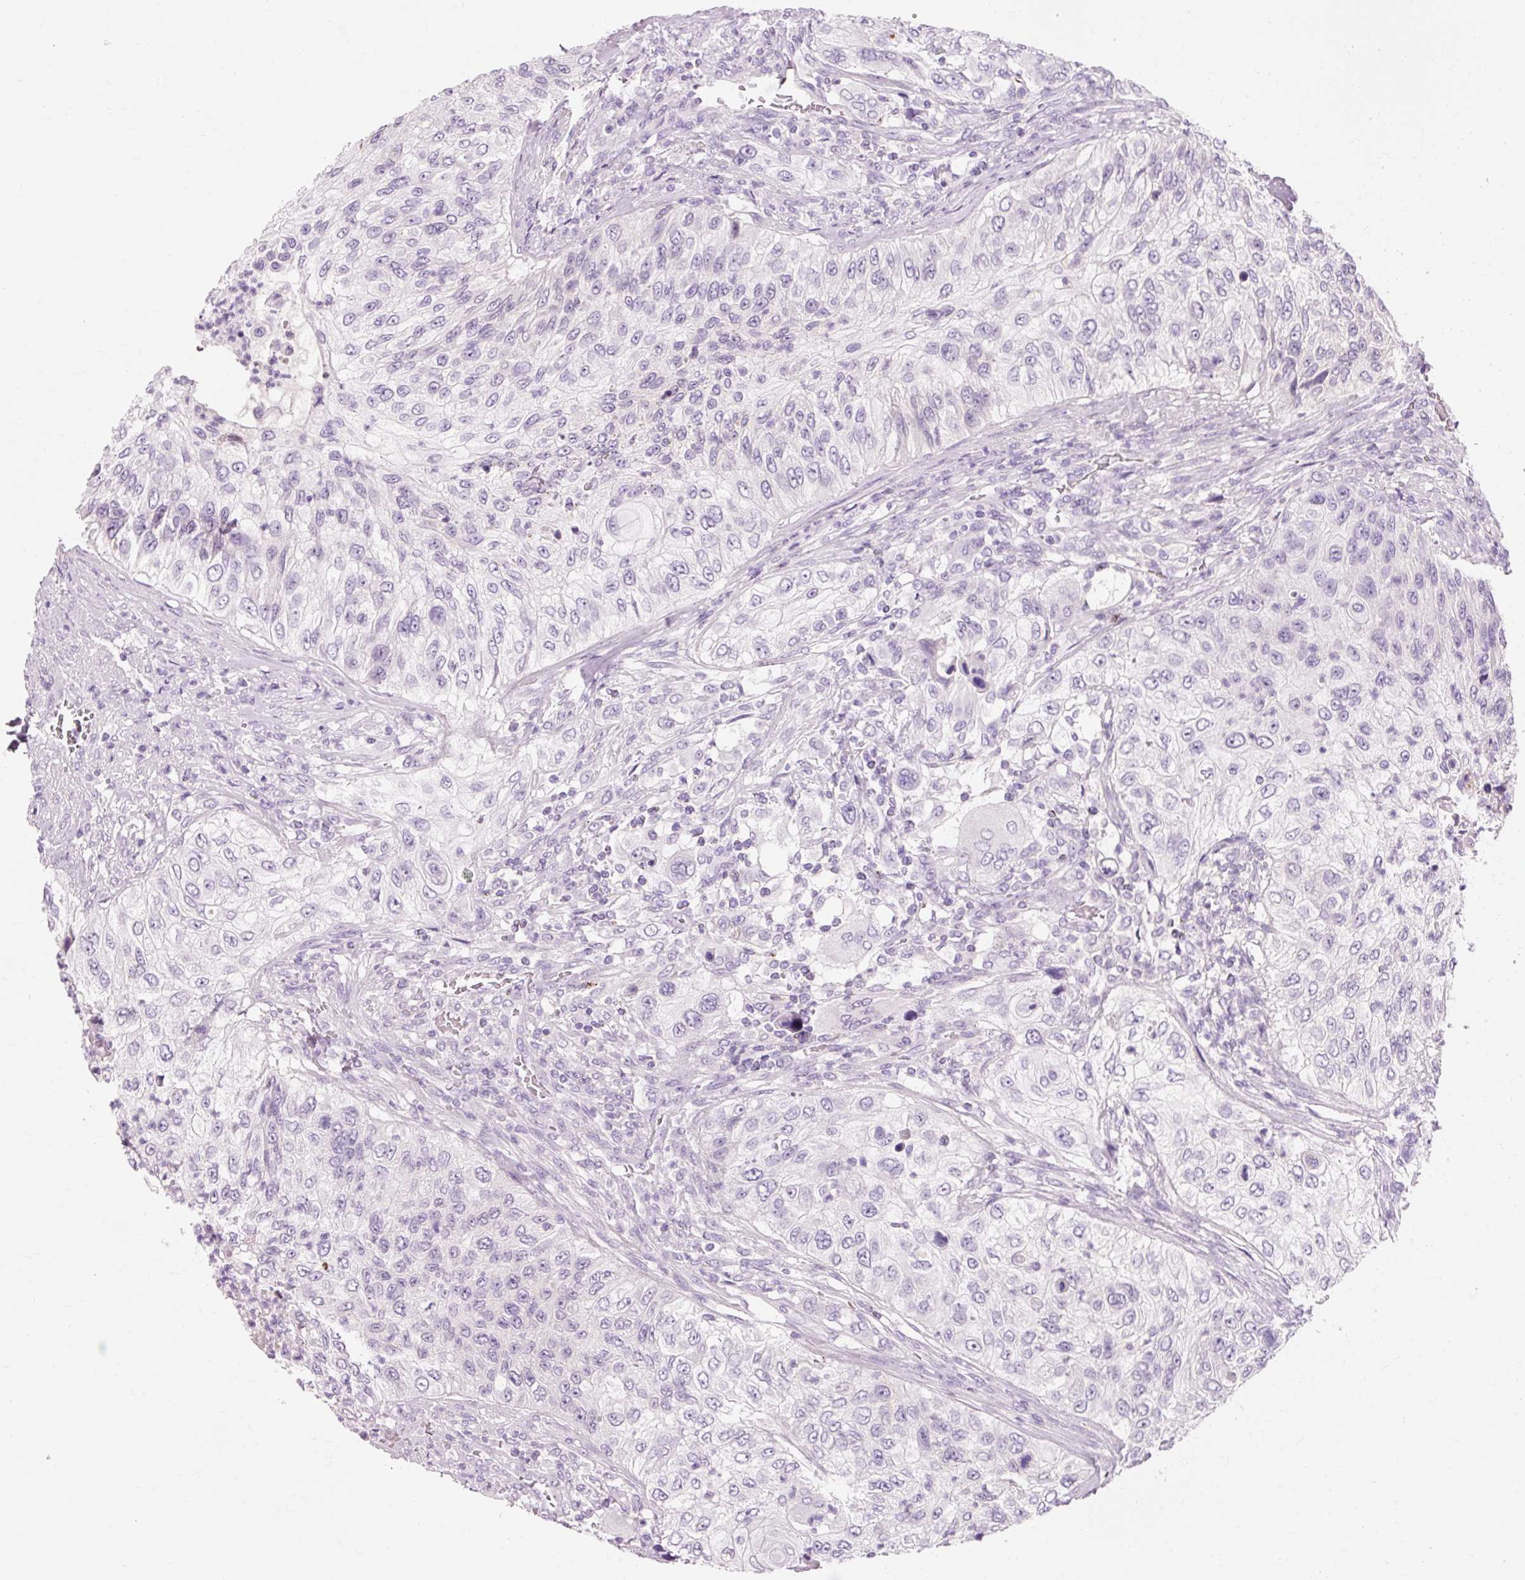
{"staining": {"intensity": "negative", "quantity": "none", "location": "none"}, "tissue": "urothelial cancer", "cell_type": "Tumor cells", "image_type": "cancer", "snomed": [{"axis": "morphology", "description": "Urothelial carcinoma, High grade"}, {"axis": "topography", "description": "Urinary bladder"}], "caption": "Human urothelial cancer stained for a protein using immunohistochemistry exhibits no expression in tumor cells.", "gene": "VN1R2", "patient": {"sex": "female", "age": 60}}